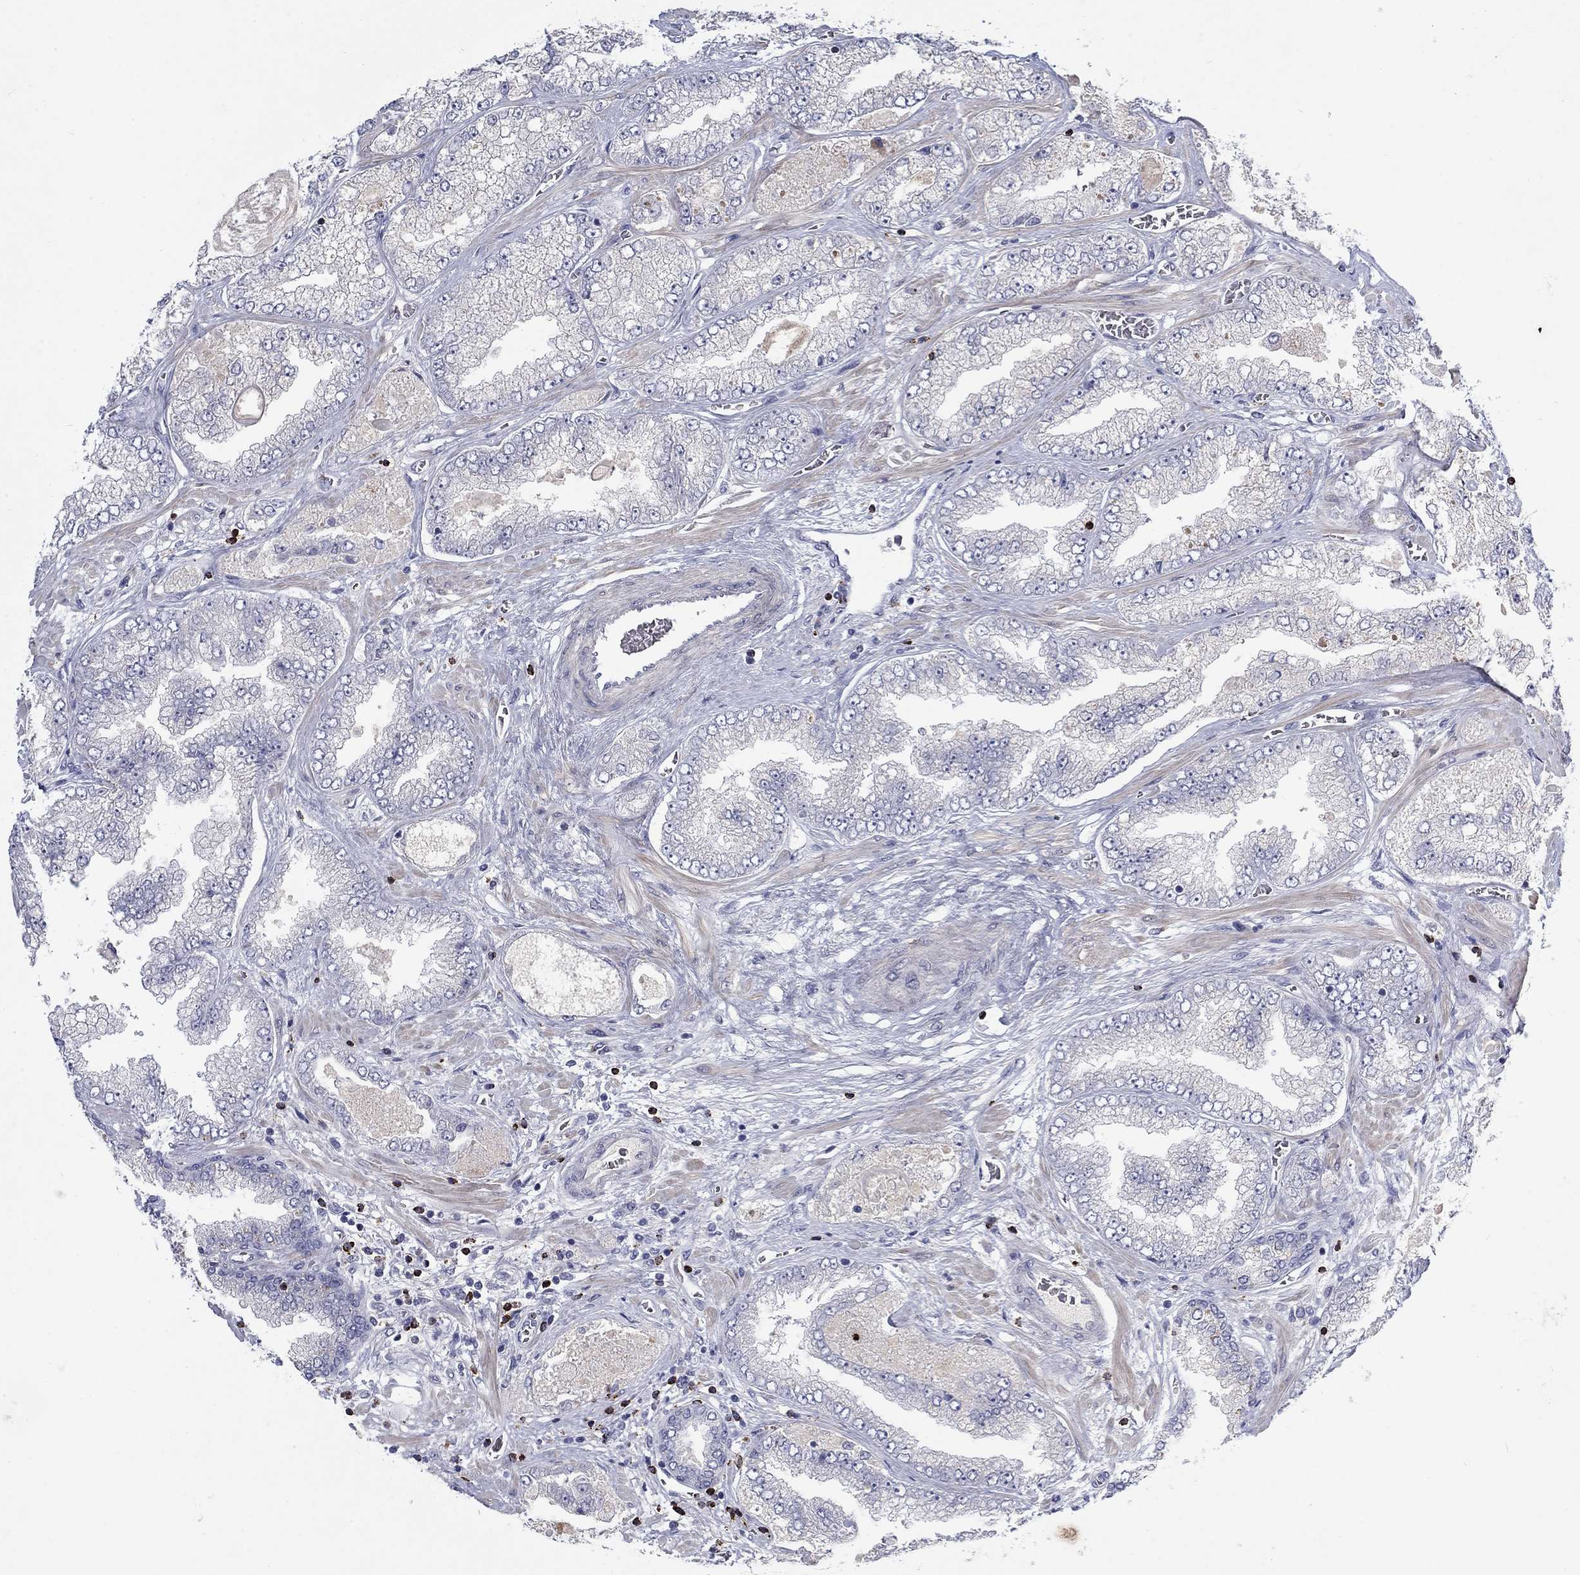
{"staining": {"intensity": "negative", "quantity": "none", "location": "none"}, "tissue": "prostate cancer", "cell_type": "Tumor cells", "image_type": "cancer", "snomed": [{"axis": "morphology", "description": "Adenocarcinoma, Low grade"}, {"axis": "topography", "description": "Prostate"}], "caption": "DAB (3,3'-diaminobenzidine) immunohistochemical staining of prostate cancer (adenocarcinoma (low-grade)) exhibits no significant expression in tumor cells.", "gene": "GZMA", "patient": {"sex": "male", "age": 57}}